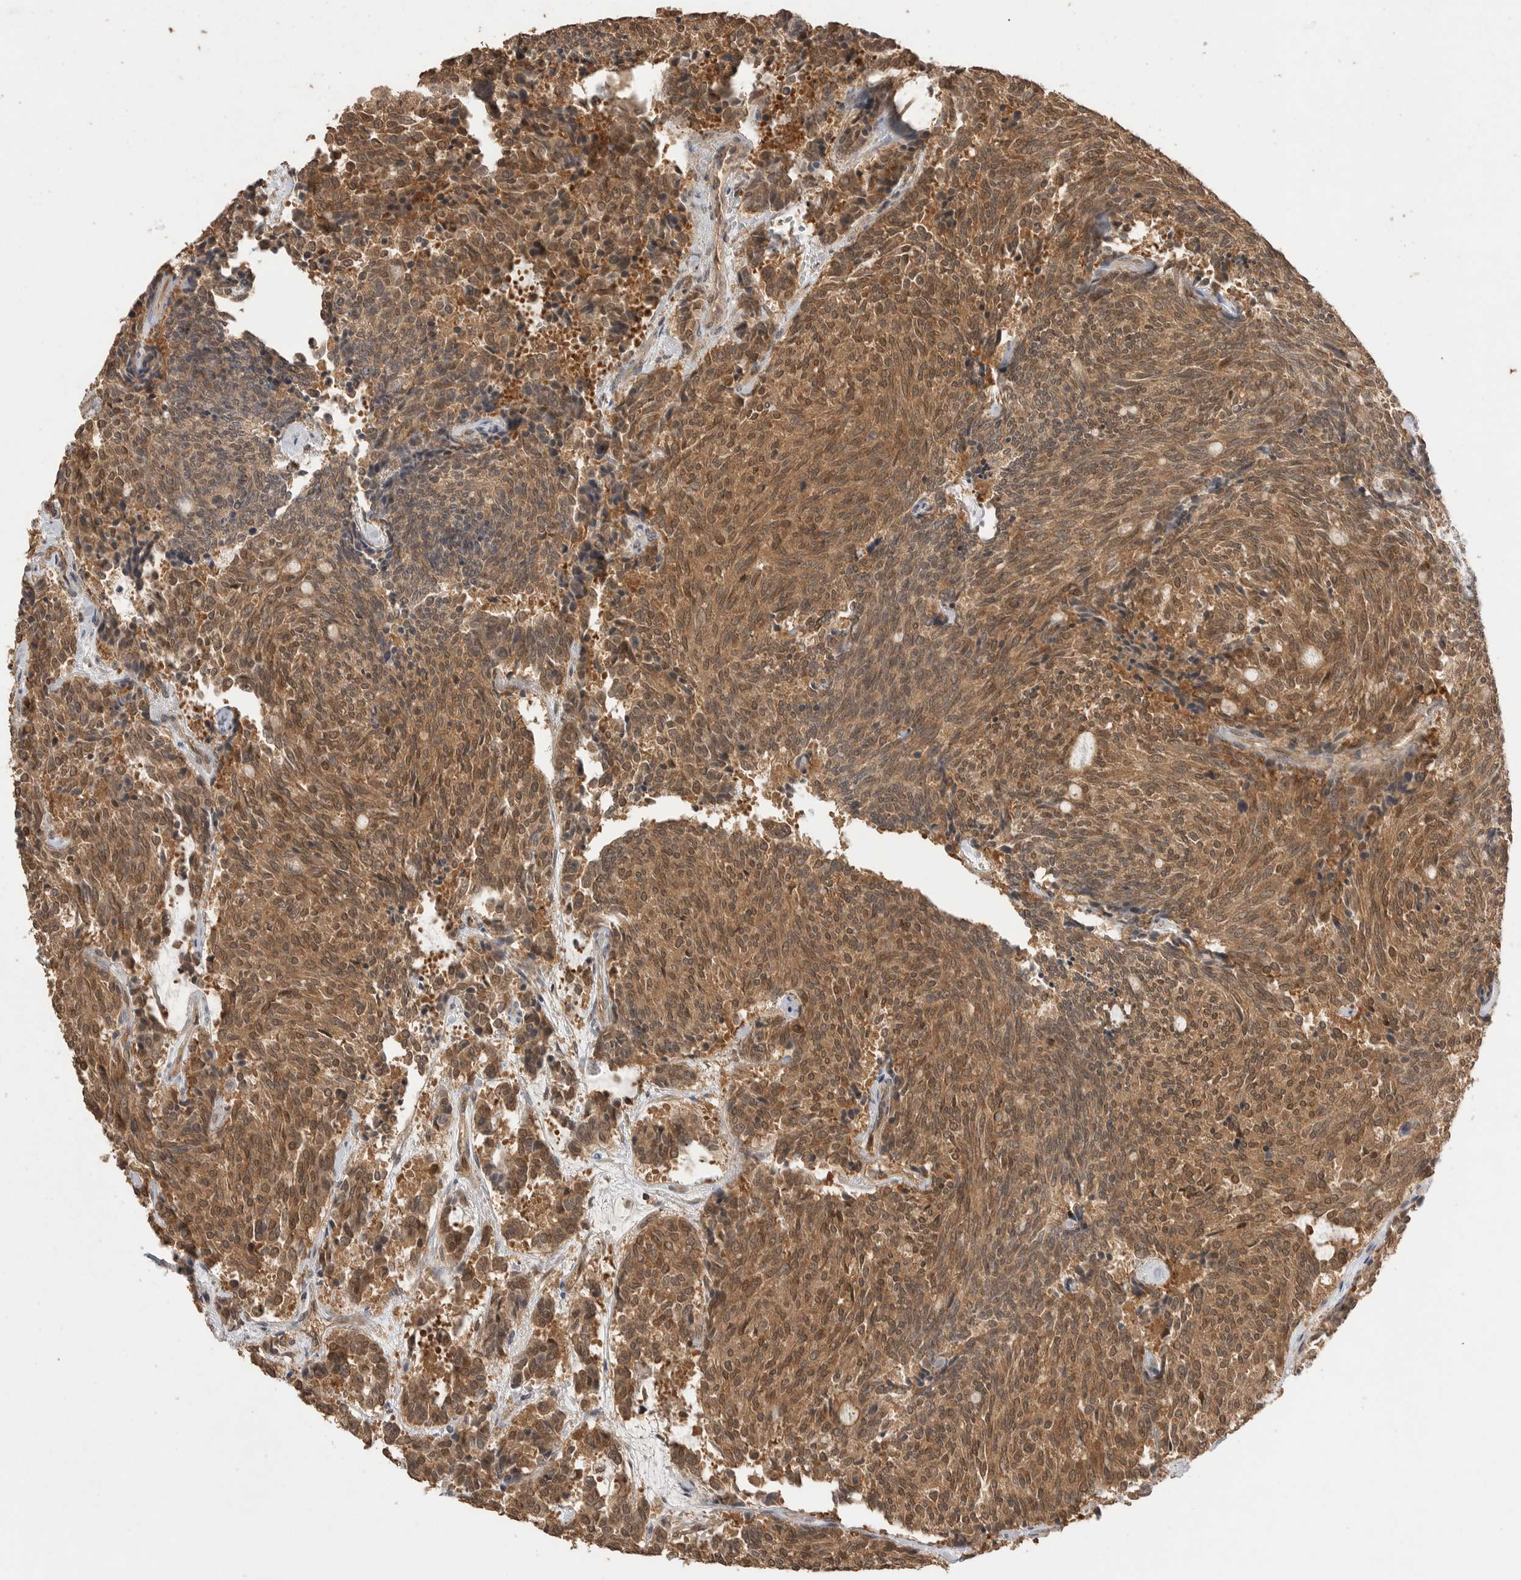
{"staining": {"intensity": "moderate", "quantity": ">75%", "location": "cytoplasmic/membranous,nuclear"}, "tissue": "carcinoid", "cell_type": "Tumor cells", "image_type": "cancer", "snomed": [{"axis": "morphology", "description": "Carcinoid, malignant, NOS"}, {"axis": "topography", "description": "Pancreas"}], "caption": "A brown stain shows moderate cytoplasmic/membranous and nuclear staining of a protein in malignant carcinoid tumor cells. (DAB (3,3'-diaminobenzidine) IHC, brown staining for protein, blue staining for nuclei).", "gene": "MAP2K1", "patient": {"sex": "female", "age": 54}}